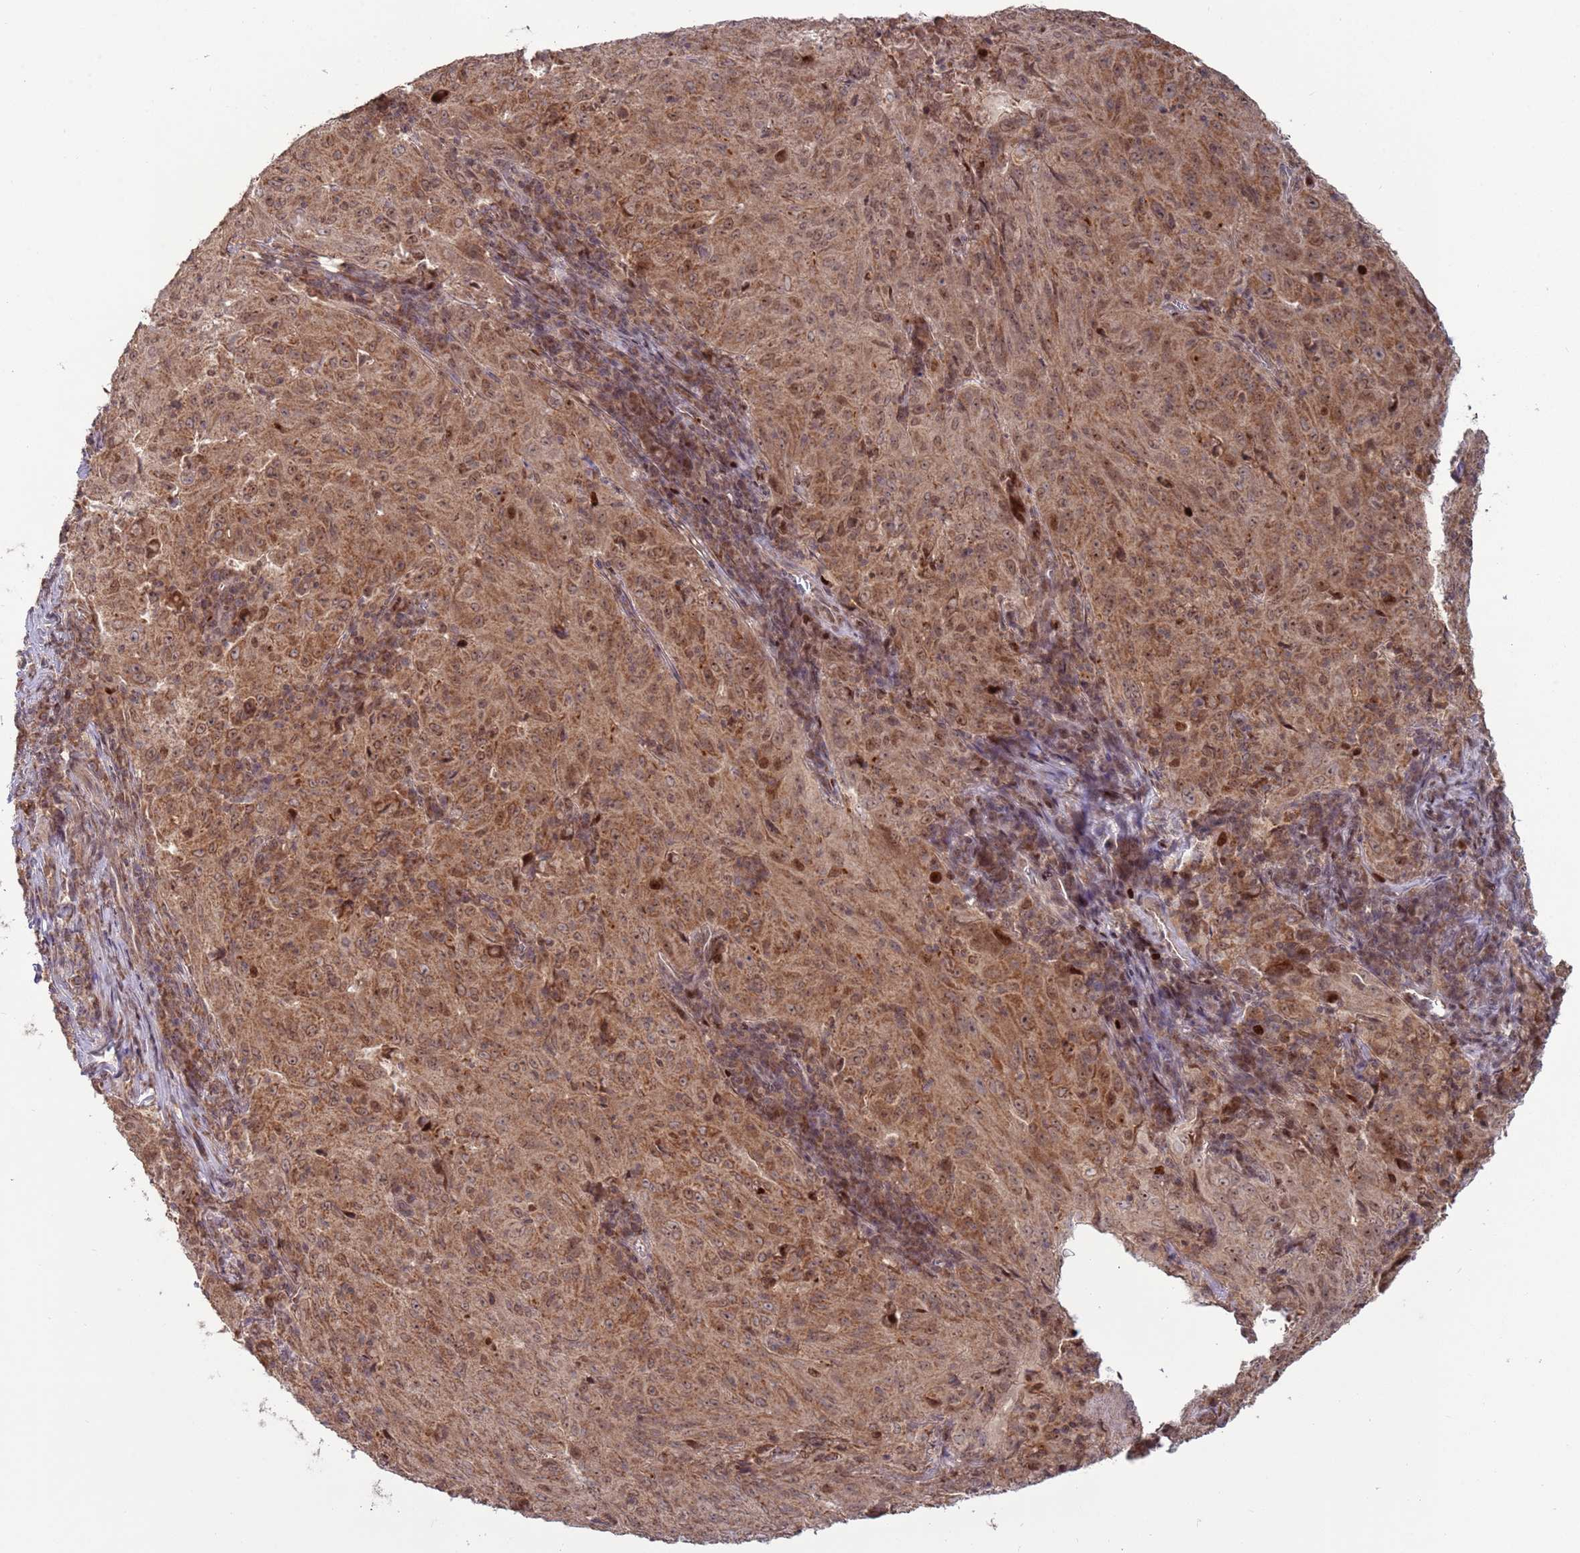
{"staining": {"intensity": "moderate", "quantity": ">75%", "location": "cytoplasmic/membranous,nuclear"}, "tissue": "pancreatic cancer", "cell_type": "Tumor cells", "image_type": "cancer", "snomed": [{"axis": "morphology", "description": "Adenocarcinoma, NOS"}, {"axis": "topography", "description": "Pancreas"}], "caption": "Adenocarcinoma (pancreatic) stained with a protein marker displays moderate staining in tumor cells.", "gene": "RCOR2", "patient": {"sex": "male", "age": 63}}